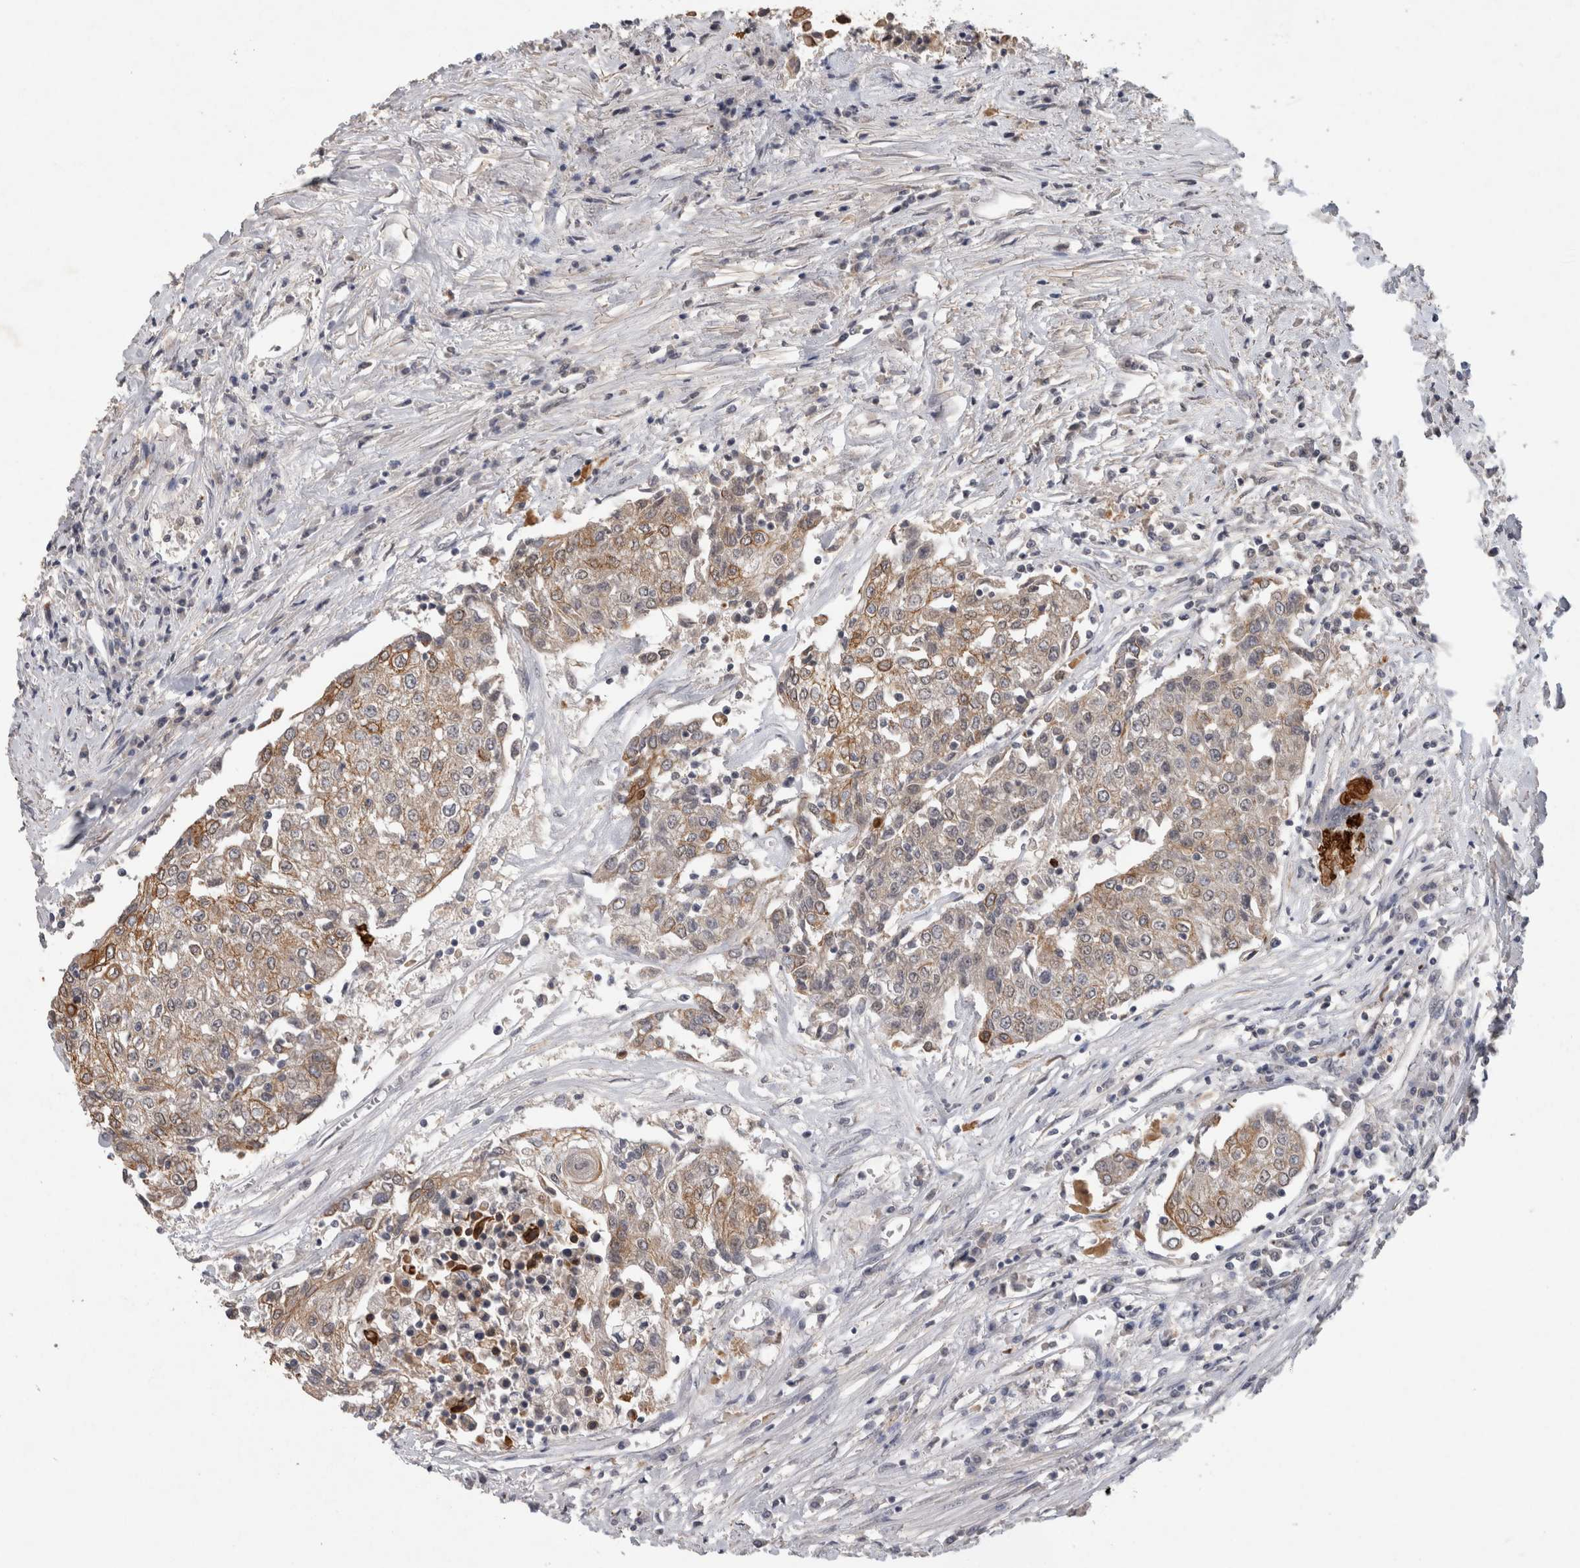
{"staining": {"intensity": "weak", "quantity": "25%-75%", "location": "cytoplasmic/membranous"}, "tissue": "urothelial cancer", "cell_type": "Tumor cells", "image_type": "cancer", "snomed": [{"axis": "morphology", "description": "Urothelial carcinoma, High grade"}, {"axis": "topography", "description": "Urinary bladder"}], "caption": "Tumor cells display low levels of weak cytoplasmic/membranous positivity in approximately 25%-75% of cells in urothelial carcinoma (high-grade).", "gene": "RHPN1", "patient": {"sex": "female", "age": 85}}